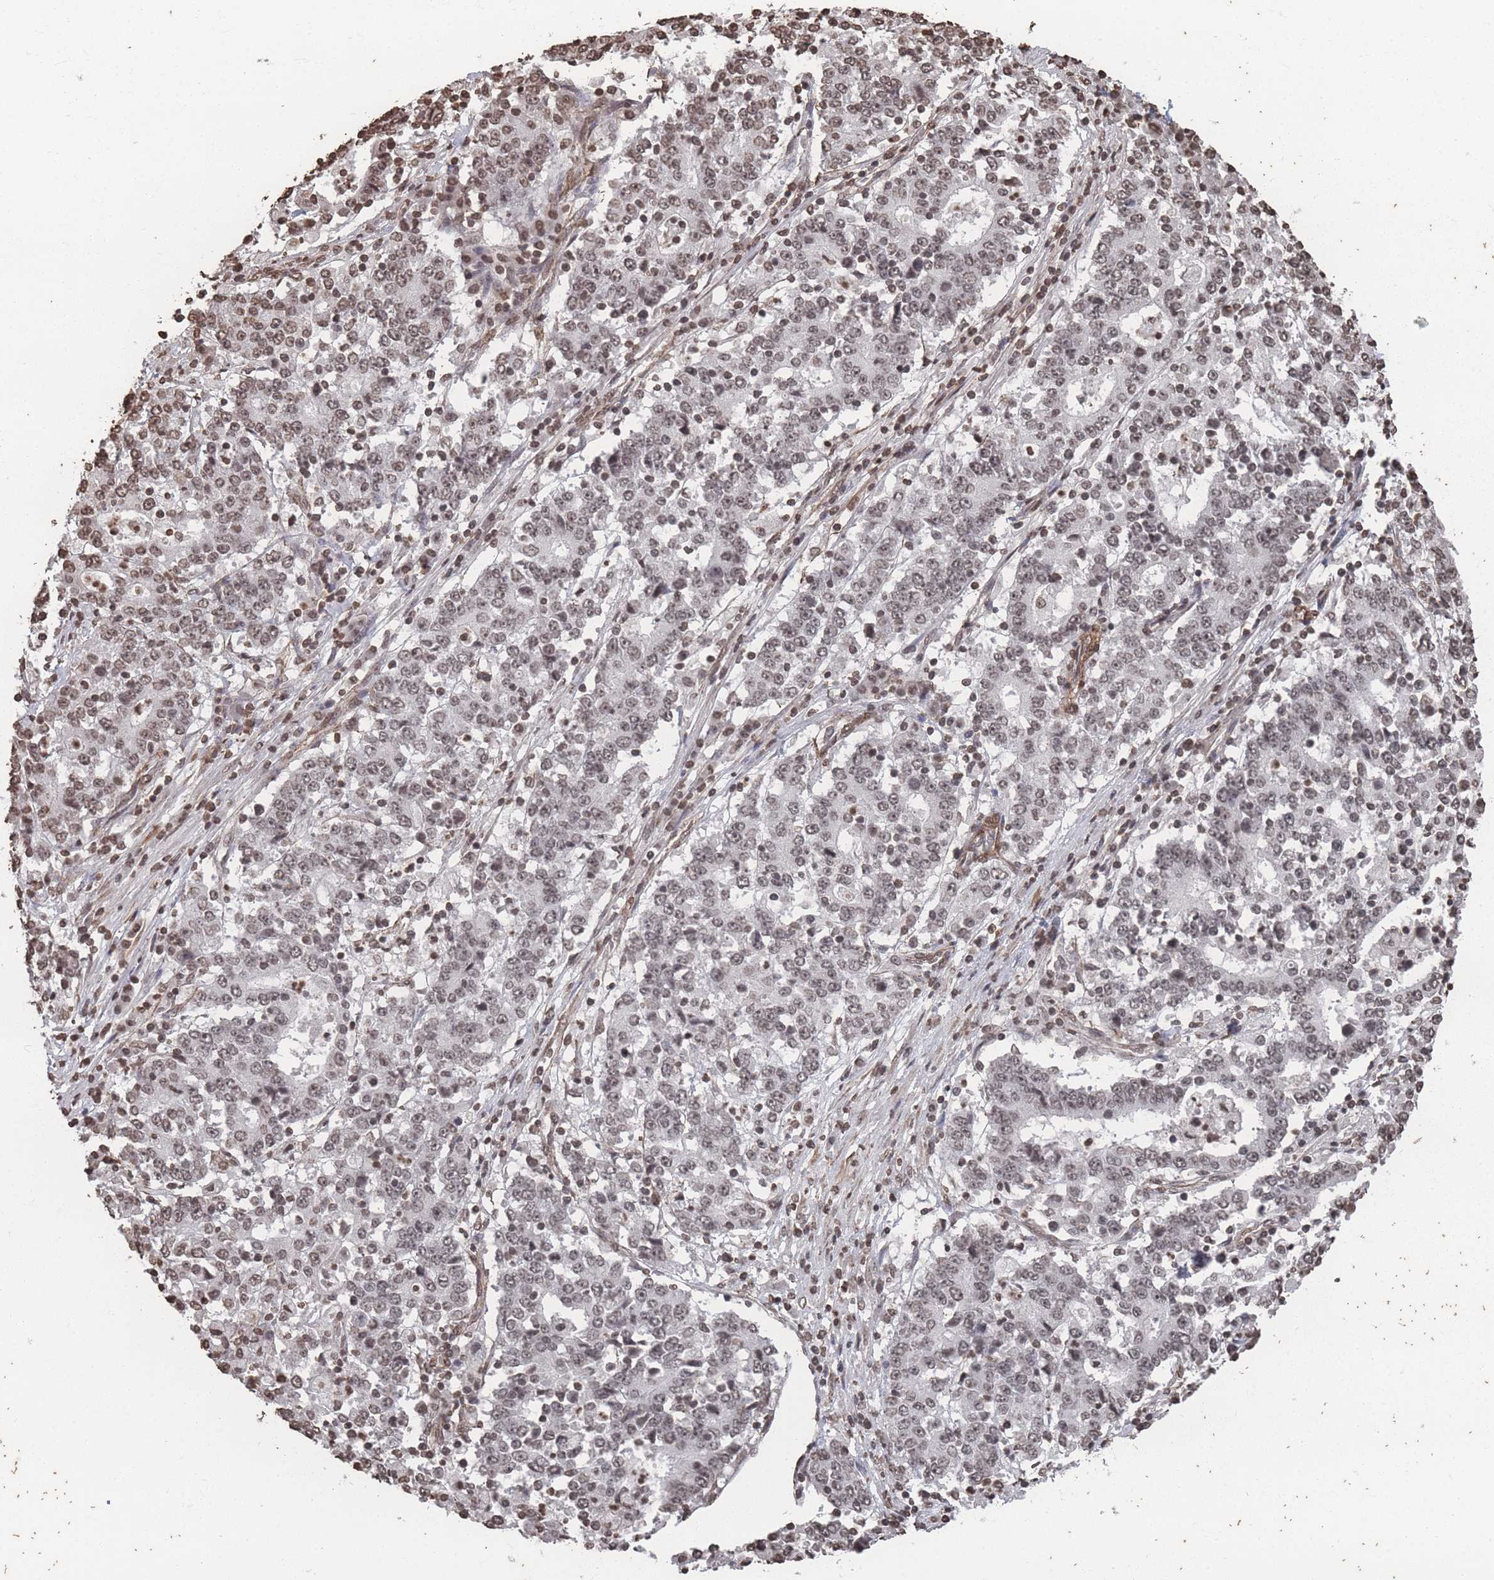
{"staining": {"intensity": "moderate", "quantity": "25%-75%", "location": "nuclear"}, "tissue": "stomach cancer", "cell_type": "Tumor cells", "image_type": "cancer", "snomed": [{"axis": "morphology", "description": "Adenocarcinoma, NOS"}, {"axis": "topography", "description": "Stomach"}], "caption": "A micrograph showing moderate nuclear expression in about 25%-75% of tumor cells in stomach cancer (adenocarcinoma), as visualized by brown immunohistochemical staining.", "gene": "PLEKHG5", "patient": {"sex": "male", "age": 59}}